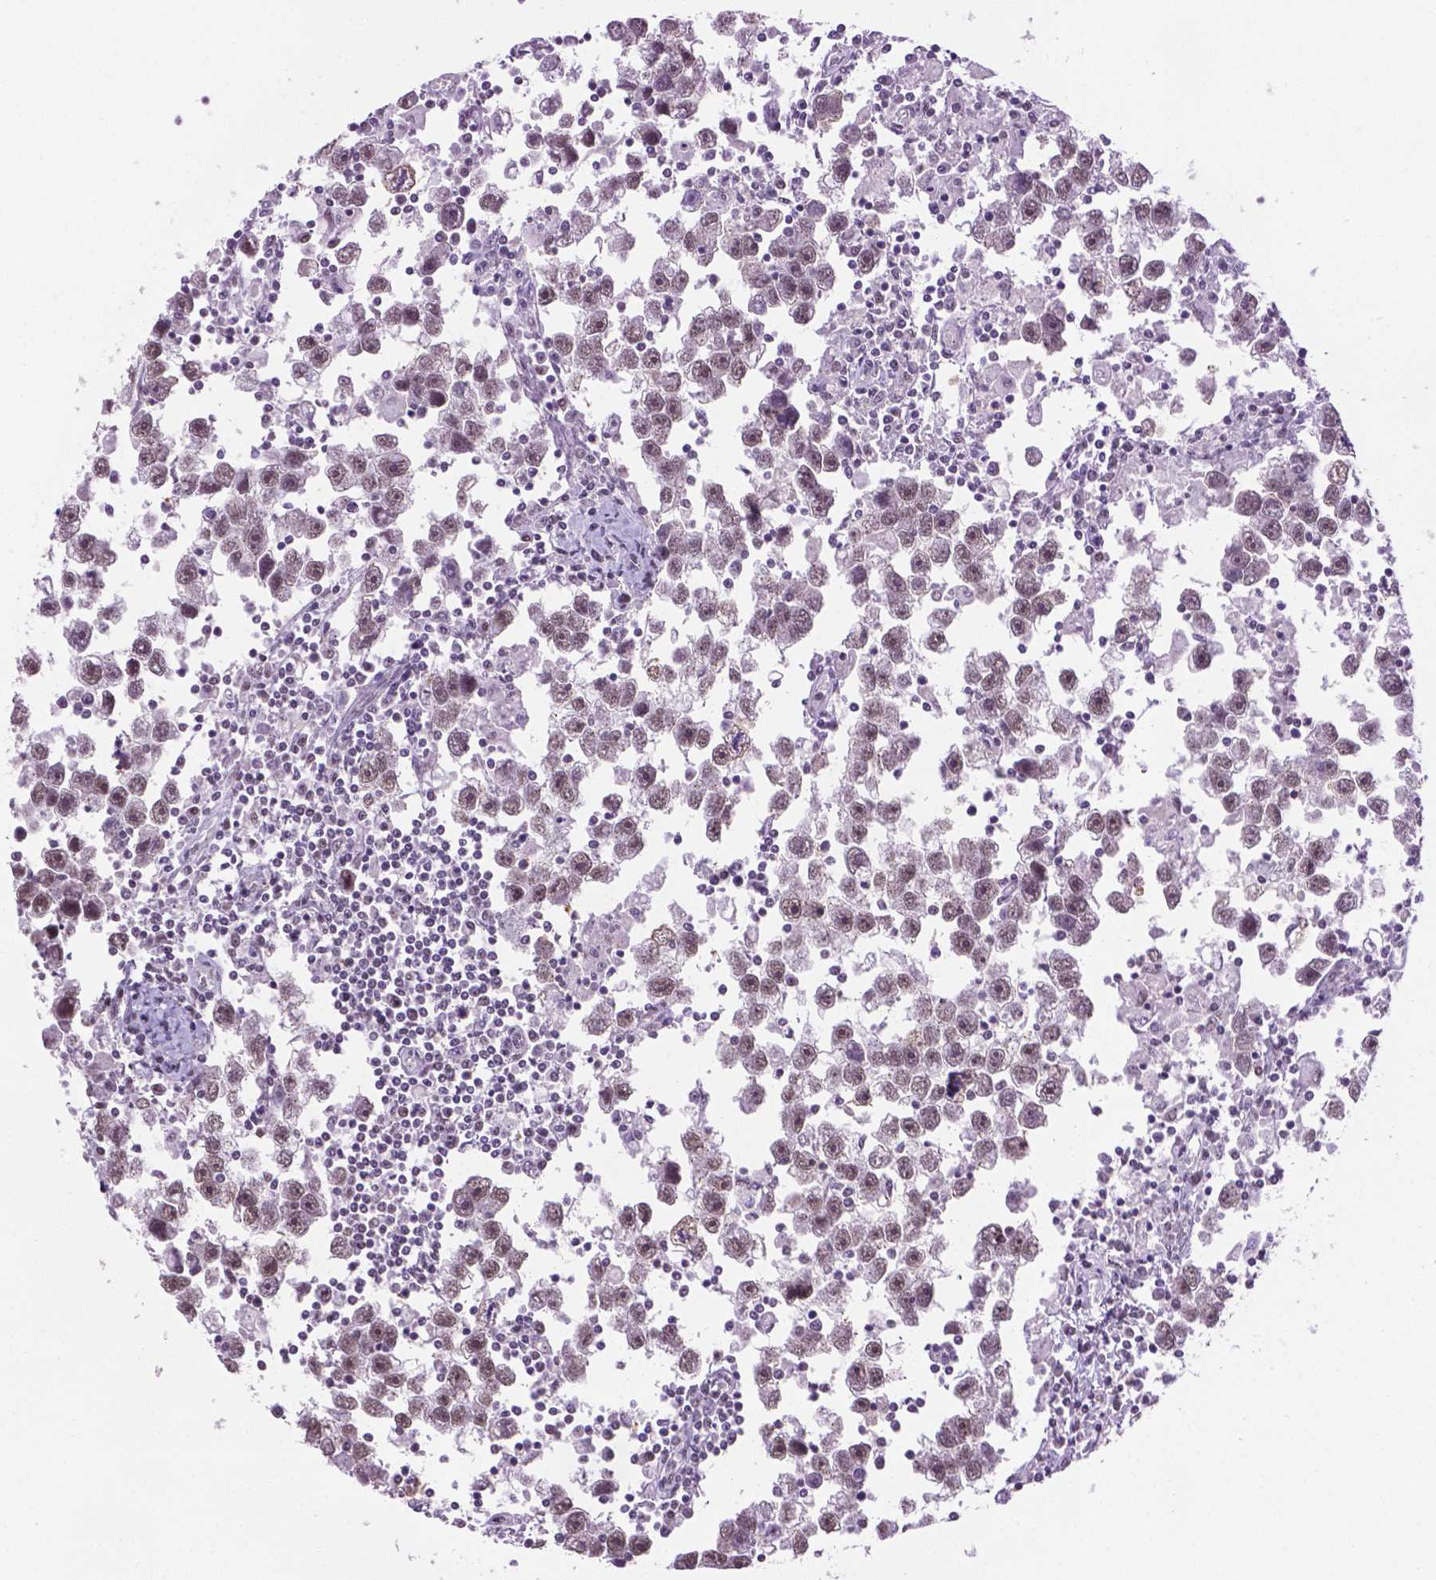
{"staining": {"intensity": "weak", "quantity": "<25%", "location": "nuclear"}, "tissue": "testis cancer", "cell_type": "Tumor cells", "image_type": "cancer", "snomed": [{"axis": "morphology", "description": "Seminoma, NOS"}, {"axis": "topography", "description": "Testis"}], "caption": "Immunohistochemistry micrograph of human testis cancer (seminoma) stained for a protein (brown), which reveals no positivity in tumor cells.", "gene": "ABI2", "patient": {"sex": "male", "age": 30}}